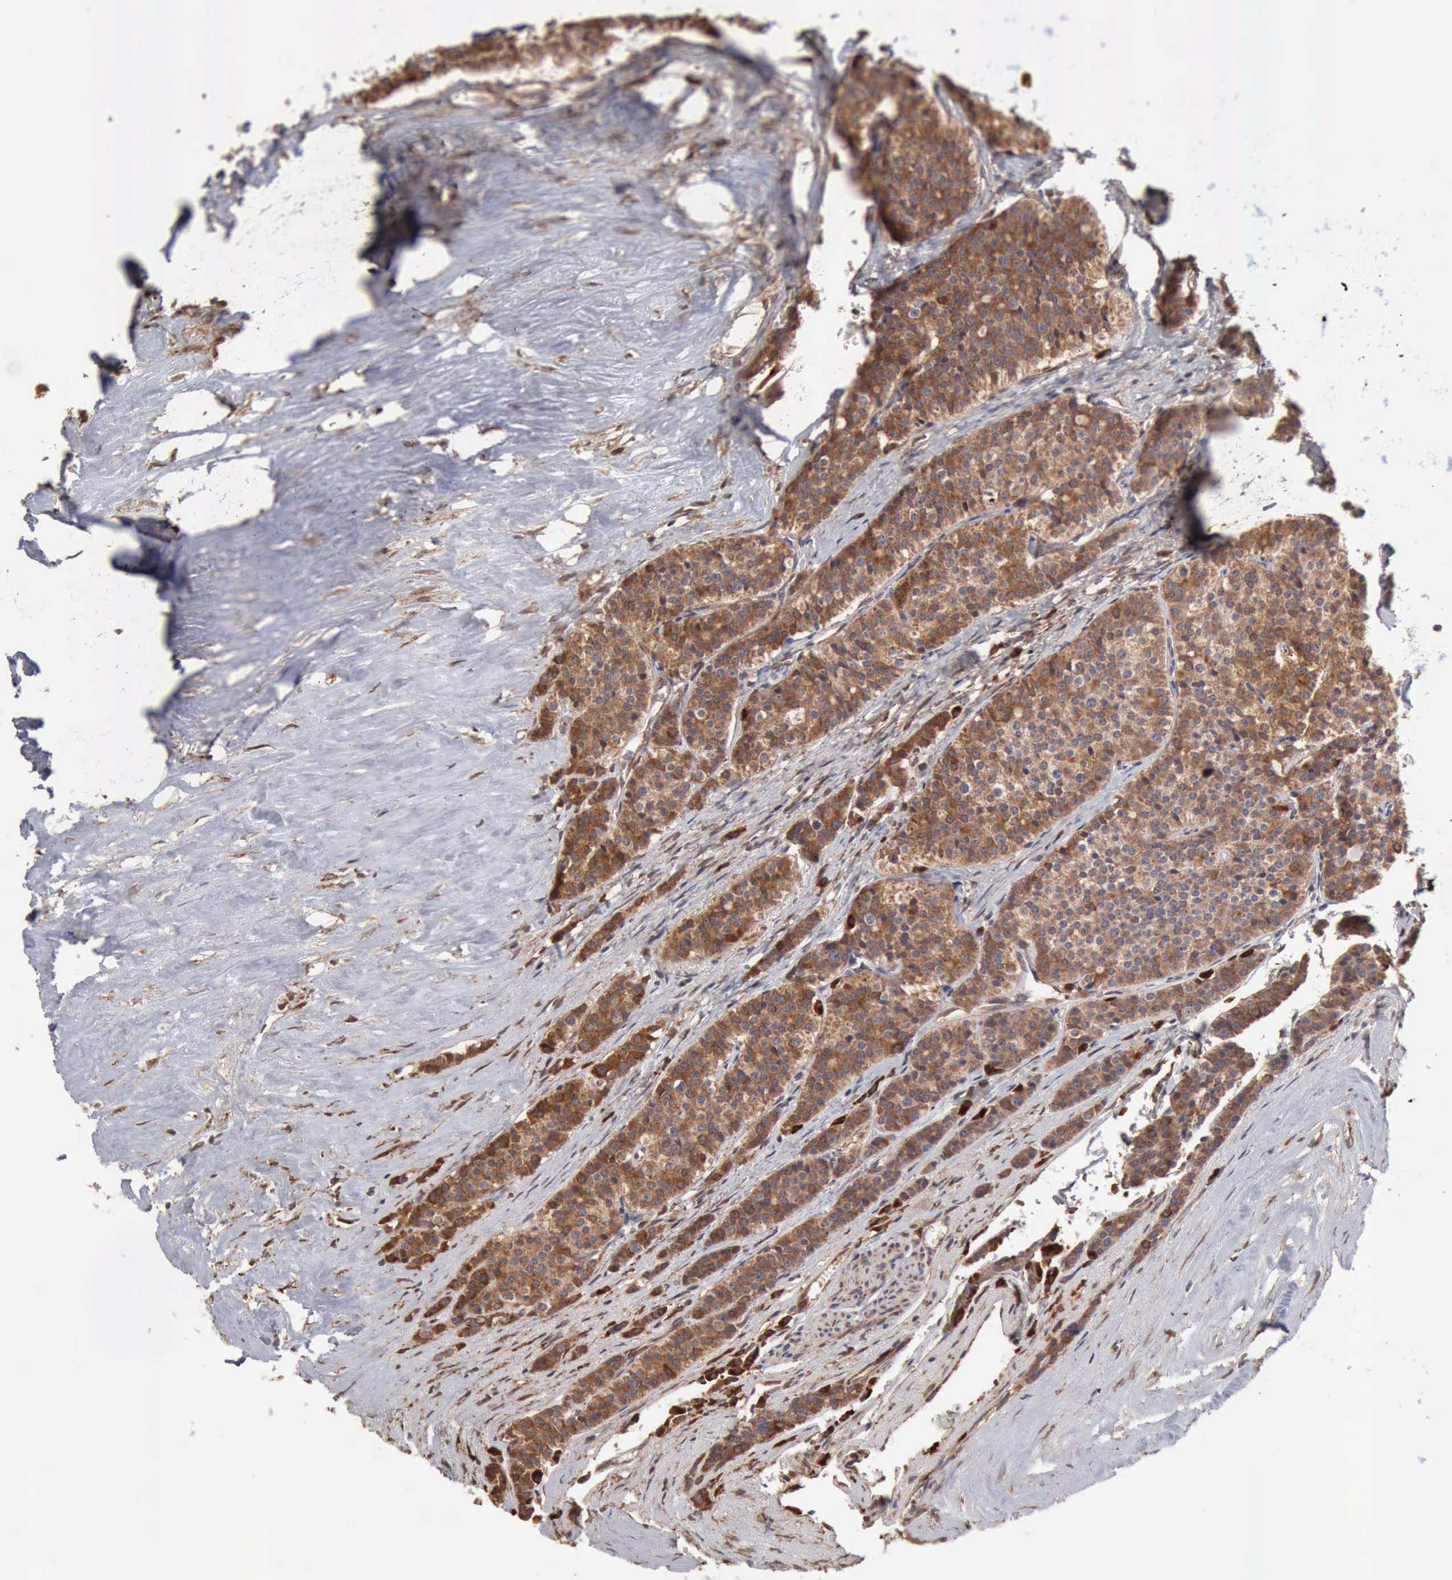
{"staining": {"intensity": "strong", "quantity": ">75%", "location": "cytoplasmic/membranous"}, "tissue": "carcinoid", "cell_type": "Tumor cells", "image_type": "cancer", "snomed": [{"axis": "morphology", "description": "Carcinoid, malignant, NOS"}, {"axis": "topography", "description": "Small intestine"}], "caption": "This photomicrograph shows carcinoid stained with IHC to label a protein in brown. The cytoplasmic/membranous of tumor cells show strong positivity for the protein. Nuclei are counter-stained blue.", "gene": "APOL2", "patient": {"sex": "male", "age": 63}}